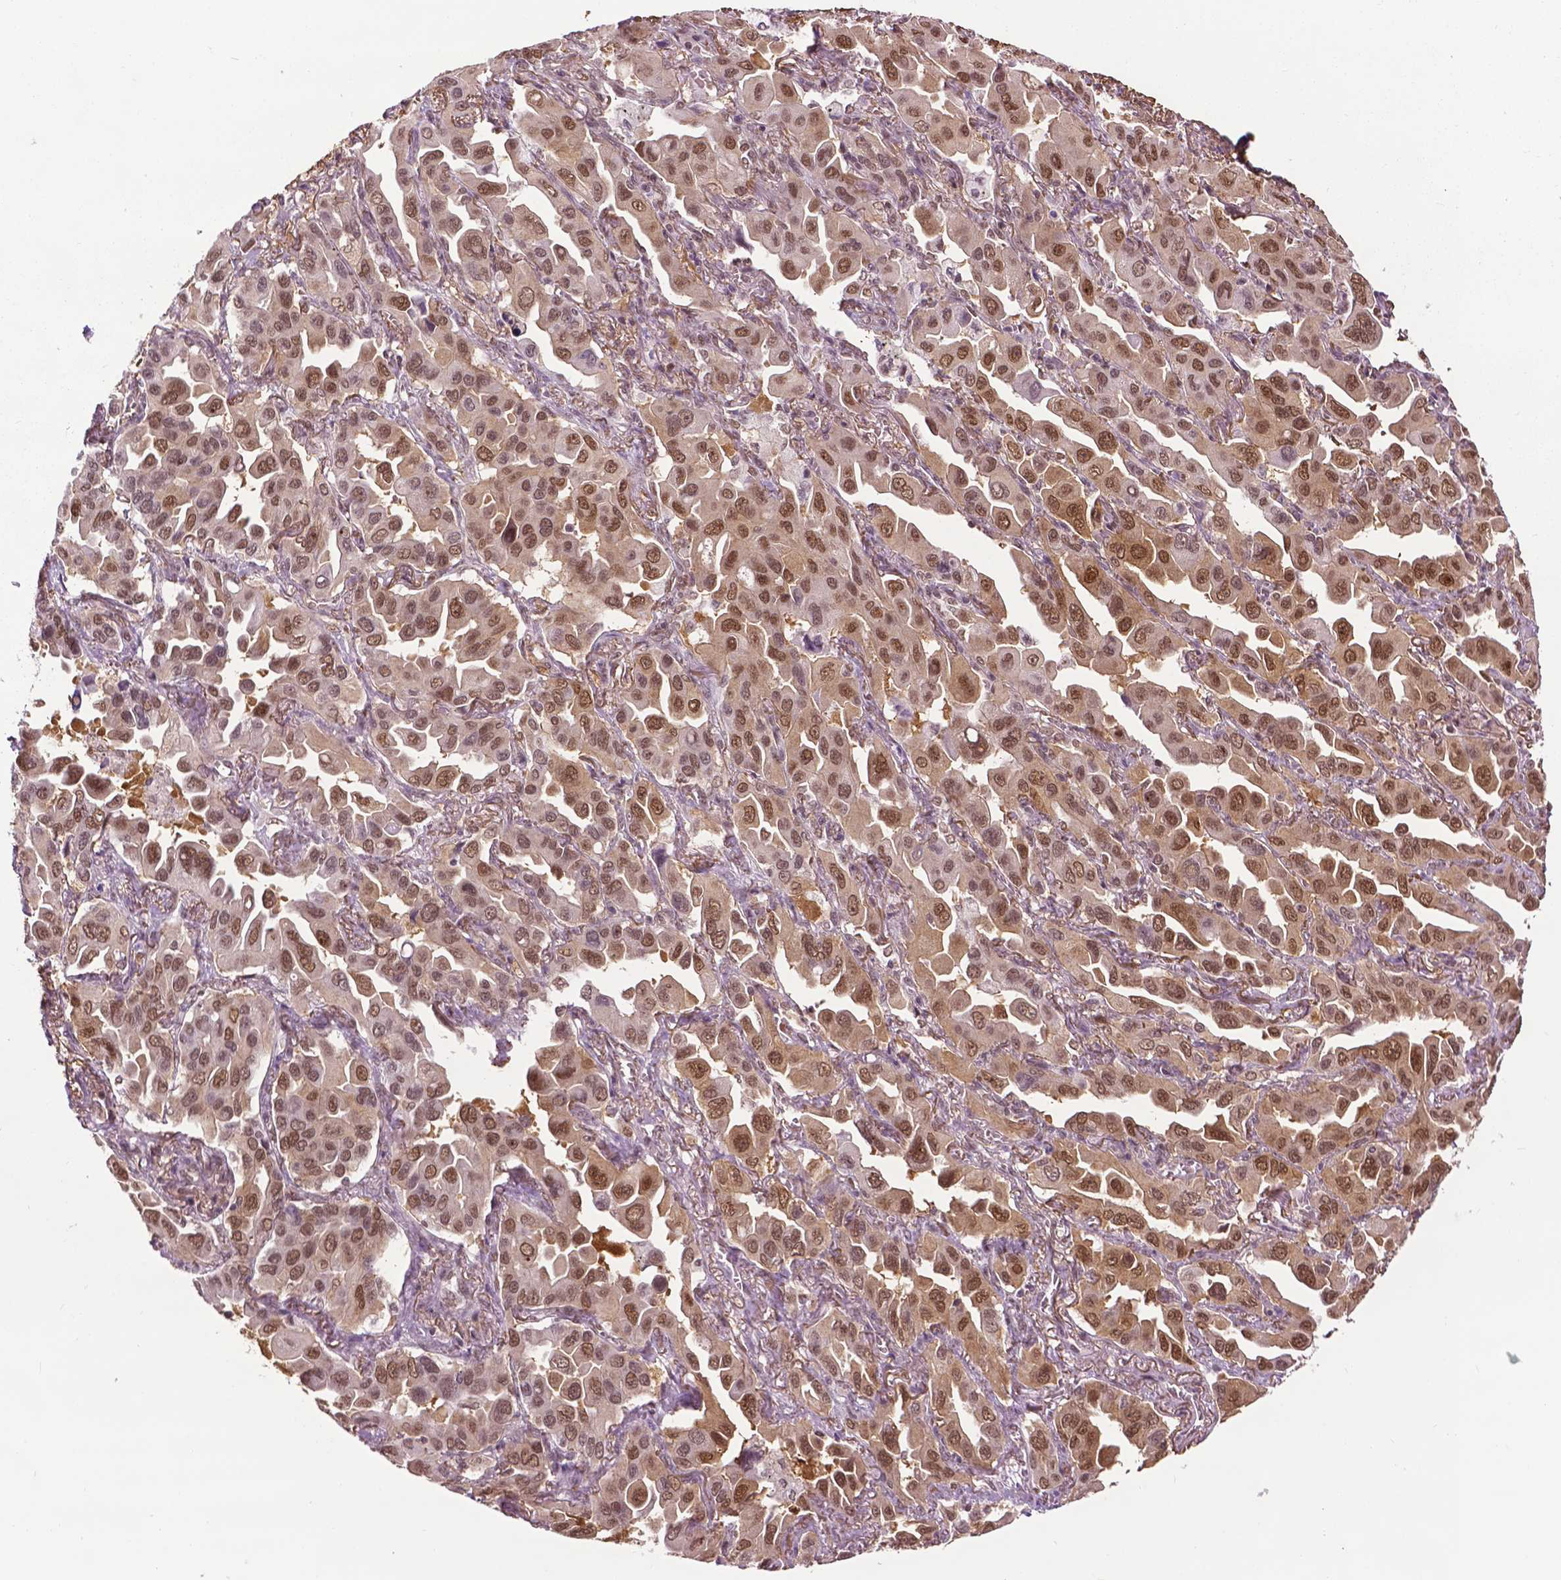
{"staining": {"intensity": "moderate", "quantity": ">75%", "location": "nuclear"}, "tissue": "lung cancer", "cell_type": "Tumor cells", "image_type": "cancer", "snomed": [{"axis": "morphology", "description": "Adenocarcinoma, NOS"}, {"axis": "topography", "description": "Lung"}], "caption": "Approximately >75% of tumor cells in human lung cancer (adenocarcinoma) reveal moderate nuclear protein positivity as visualized by brown immunohistochemical staining.", "gene": "UBQLN4", "patient": {"sex": "male", "age": 64}}